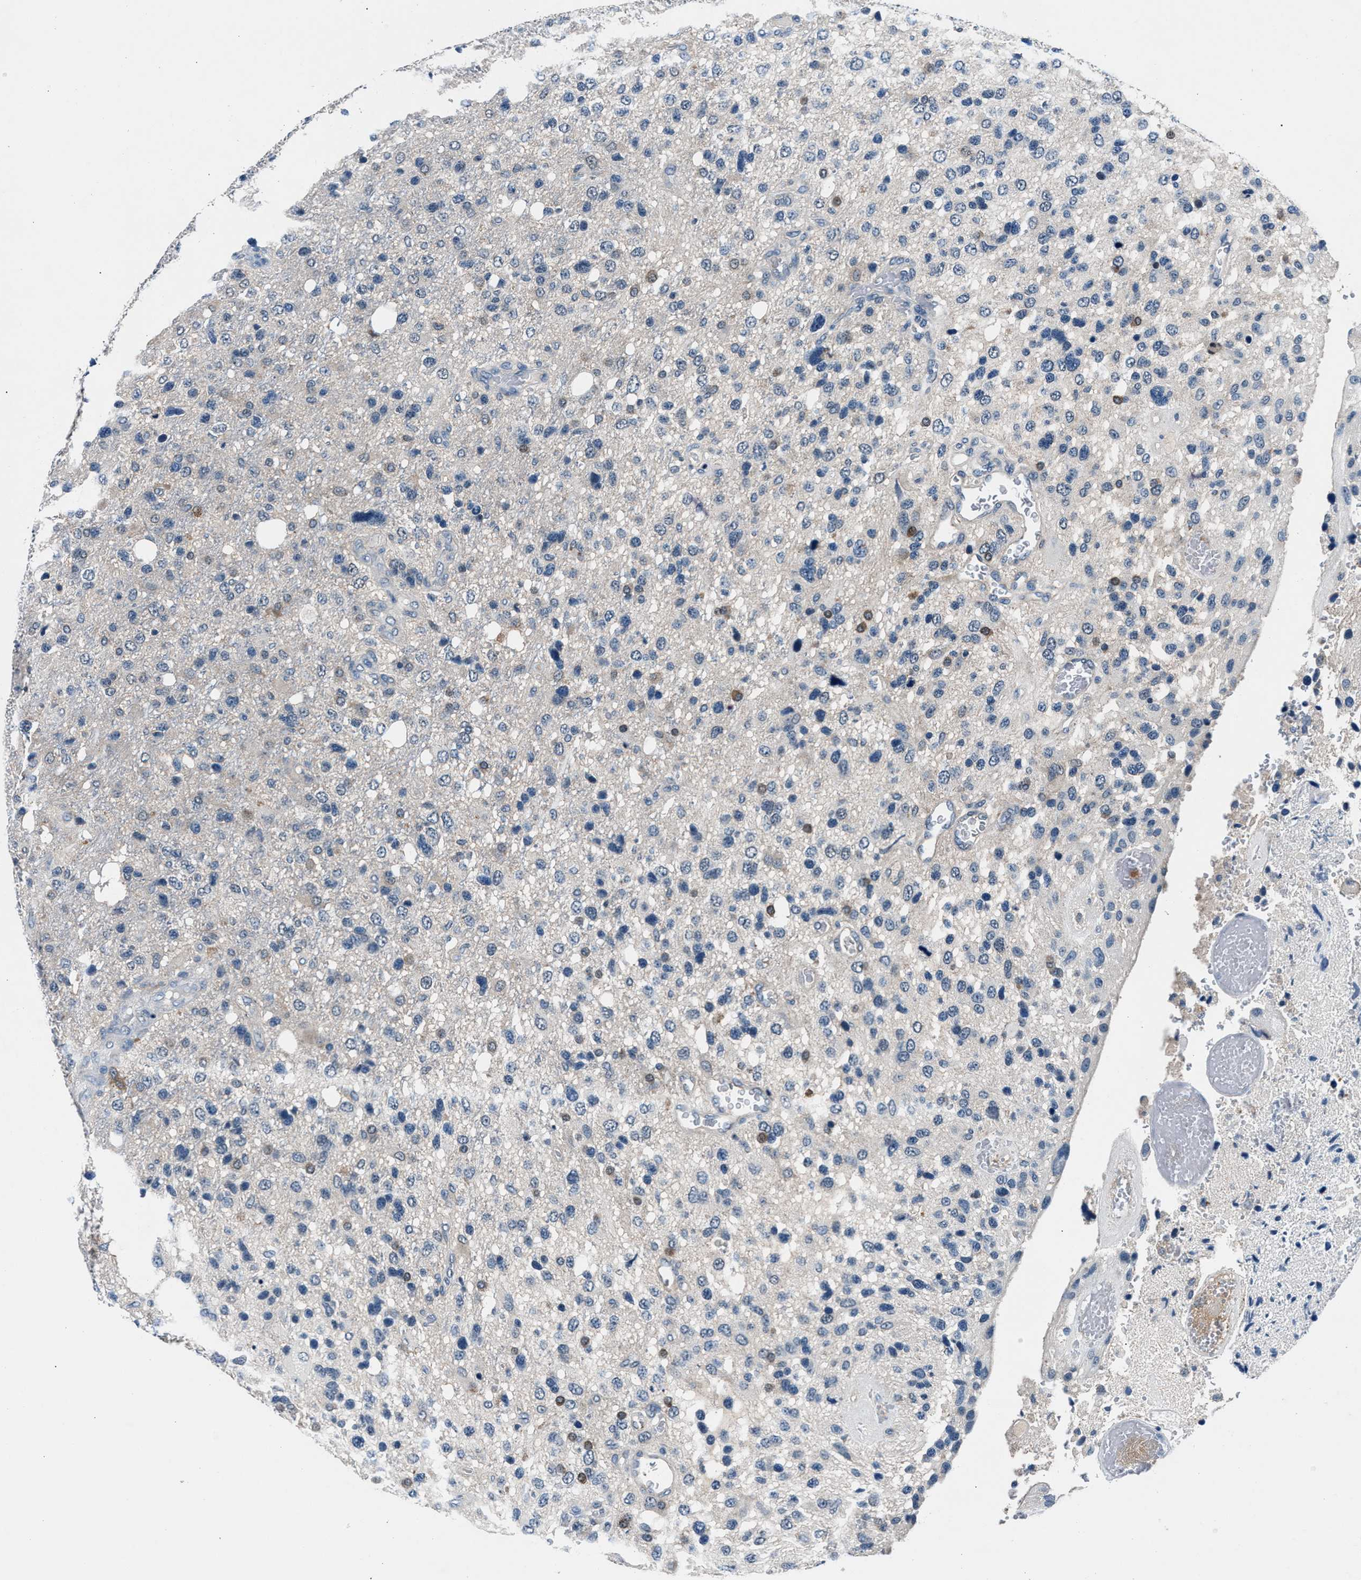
{"staining": {"intensity": "negative", "quantity": "none", "location": "none"}, "tissue": "glioma", "cell_type": "Tumor cells", "image_type": "cancer", "snomed": [{"axis": "morphology", "description": "Glioma, malignant, High grade"}, {"axis": "topography", "description": "Brain"}], "caption": "Human glioma stained for a protein using immunohistochemistry (IHC) exhibits no expression in tumor cells.", "gene": "DENND6B", "patient": {"sex": "female", "age": 58}}